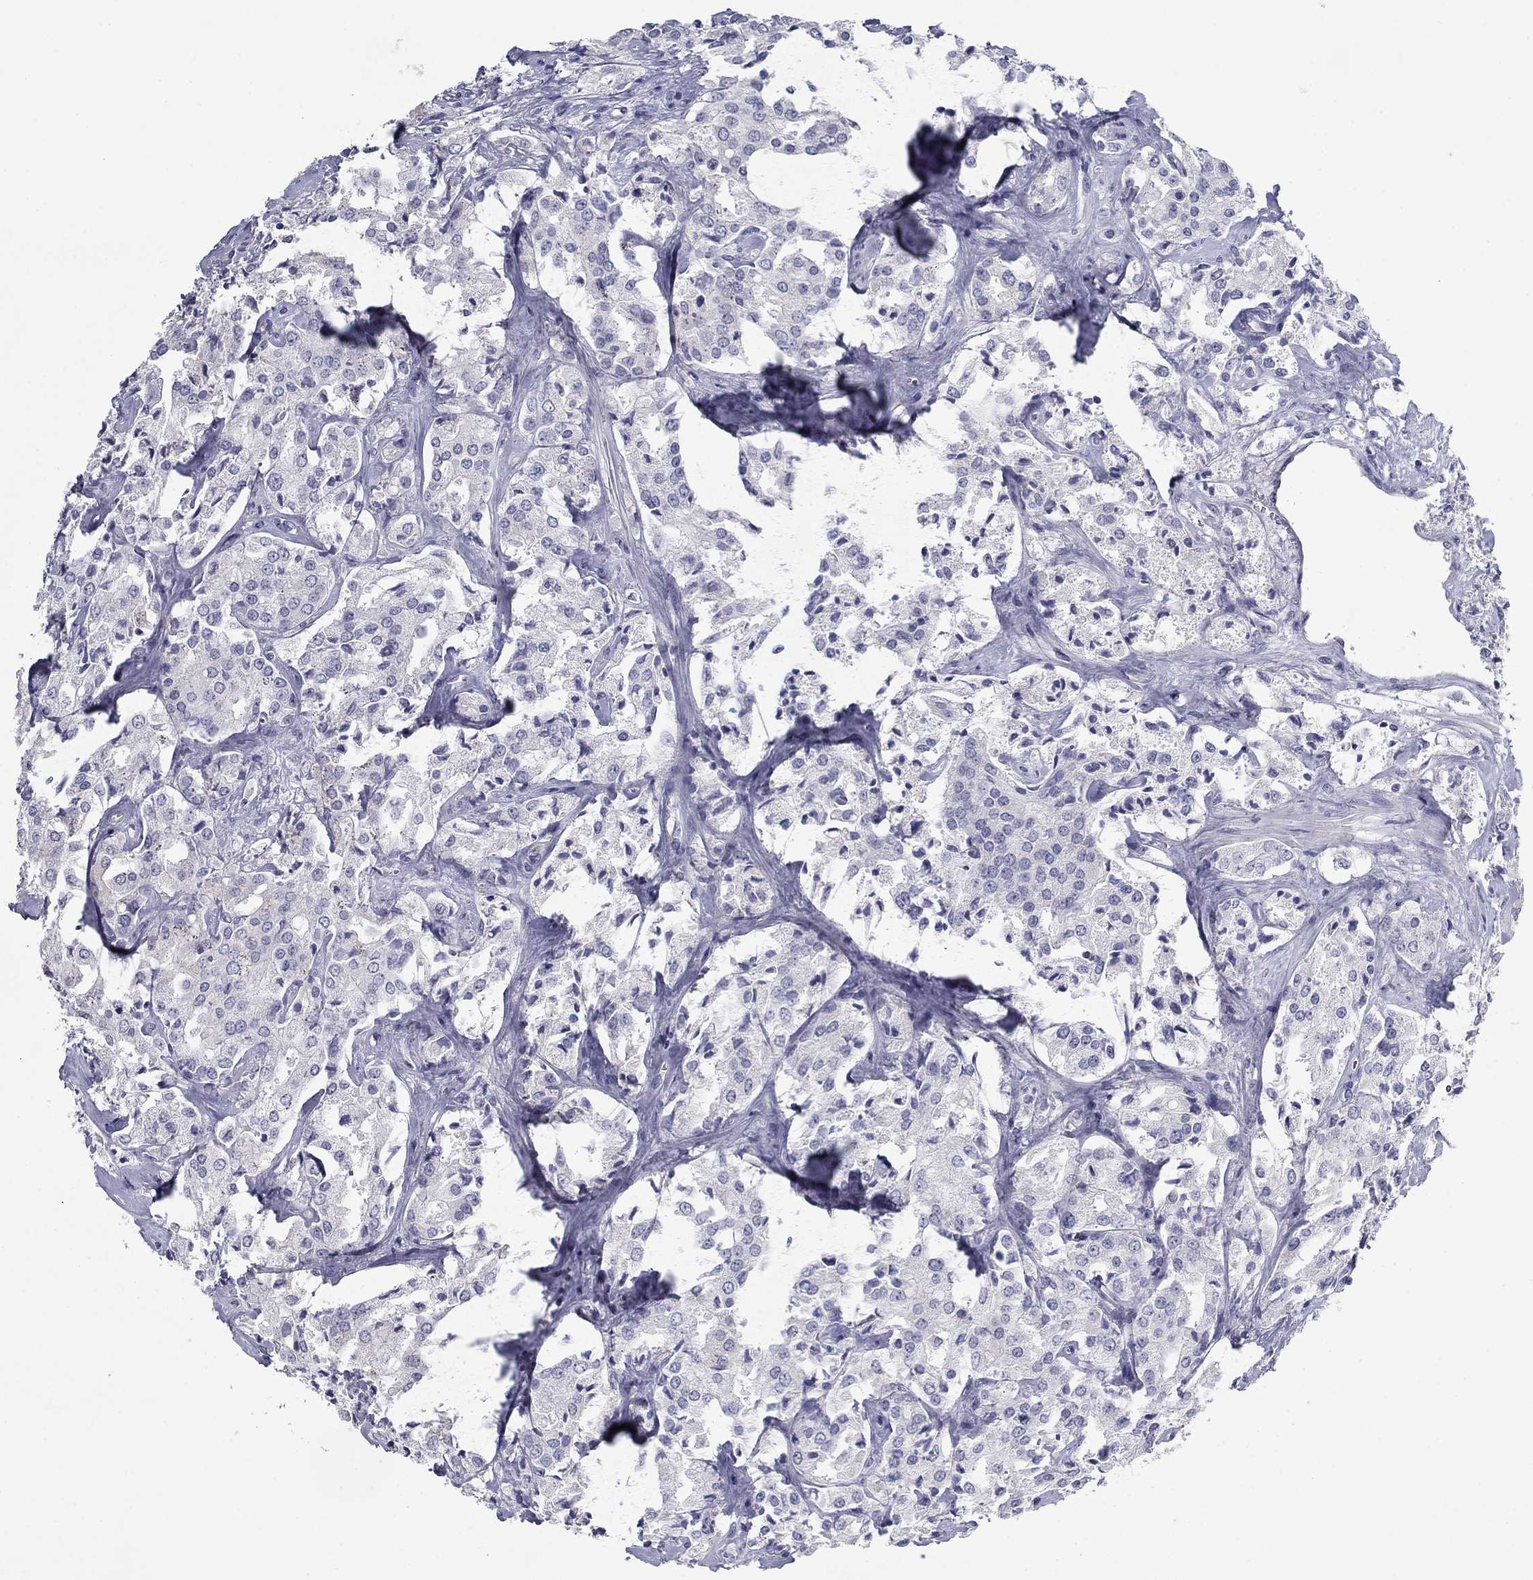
{"staining": {"intensity": "negative", "quantity": "none", "location": "none"}, "tissue": "prostate cancer", "cell_type": "Tumor cells", "image_type": "cancer", "snomed": [{"axis": "morphology", "description": "Adenocarcinoma, NOS"}, {"axis": "topography", "description": "Prostate"}], "caption": "An immunohistochemistry image of adenocarcinoma (prostate) is shown. There is no staining in tumor cells of adenocarcinoma (prostate). (Brightfield microscopy of DAB (3,3'-diaminobenzidine) IHC at high magnification).", "gene": "PLS1", "patient": {"sex": "male", "age": 66}}